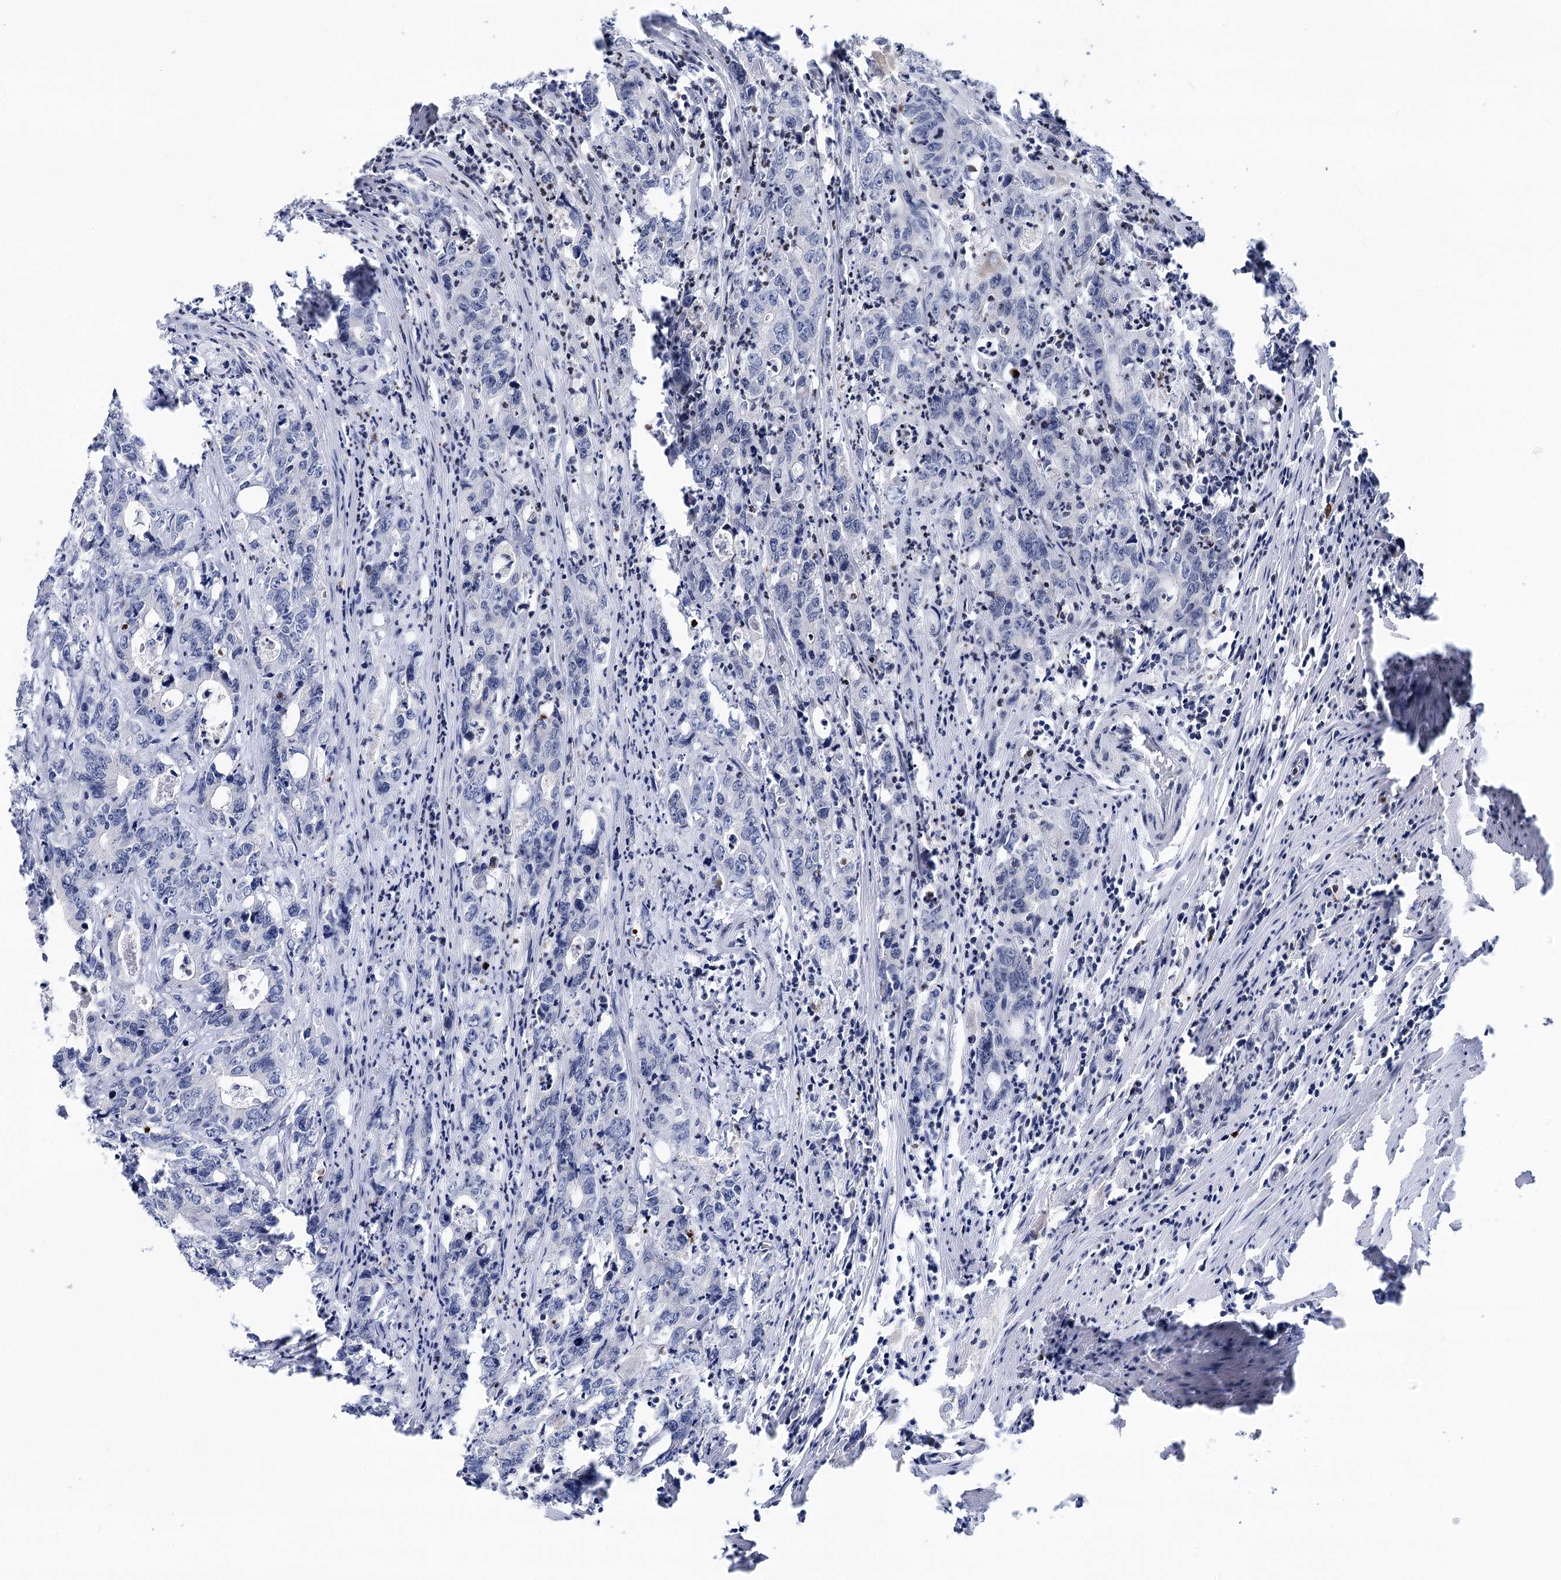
{"staining": {"intensity": "negative", "quantity": "none", "location": "none"}, "tissue": "colorectal cancer", "cell_type": "Tumor cells", "image_type": "cancer", "snomed": [{"axis": "morphology", "description": "Adenocarcinoma, NOS"}, {"axis": "topography", "description": "Colon"}], "caption": "Tumor cells are negative for protein expression in human colorectal cancer (adenocarcinoma).", "gene": "PTGR1", "patient": {"sex": "female", "age": 75}}